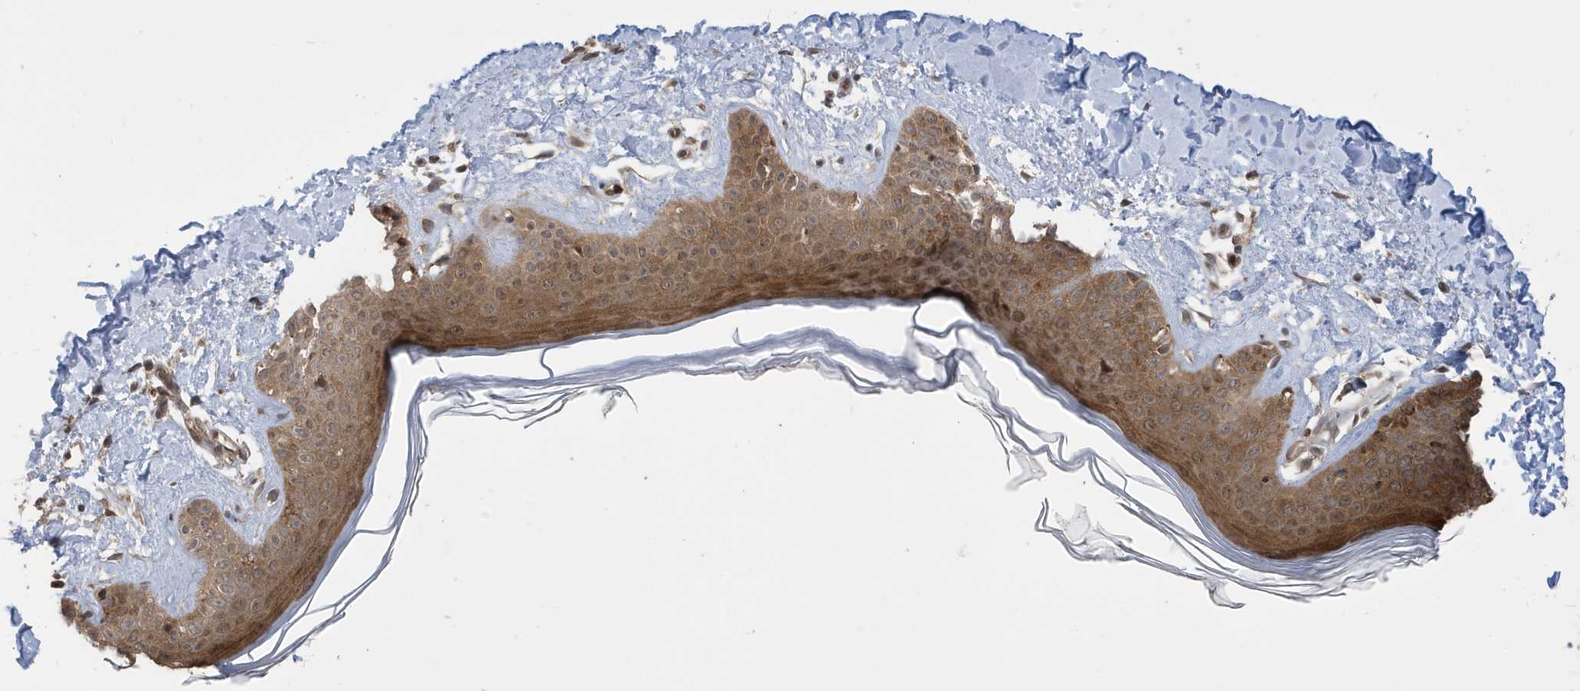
{"staining": {"intensity": "moderate", "quantity": ">75%", "location": "cytoplasmic/membranous"}, "tissue": "skin", "cell_type": "Fibroblasts", "image_type": "normal", "snomed": [{"axis": "morphology", "description": "Normal tissue, NOS"}, {"axis": "topography", "description": "Skin"}], "caption": "Moderate cytoplasmic/membranous expression for a protein is appreciated in about >75% of fibroblasts of unremarkable skin using immunohistochemistry.", "gene": "UBQLN1", "patient": {"sex": "female", "age": 64}}